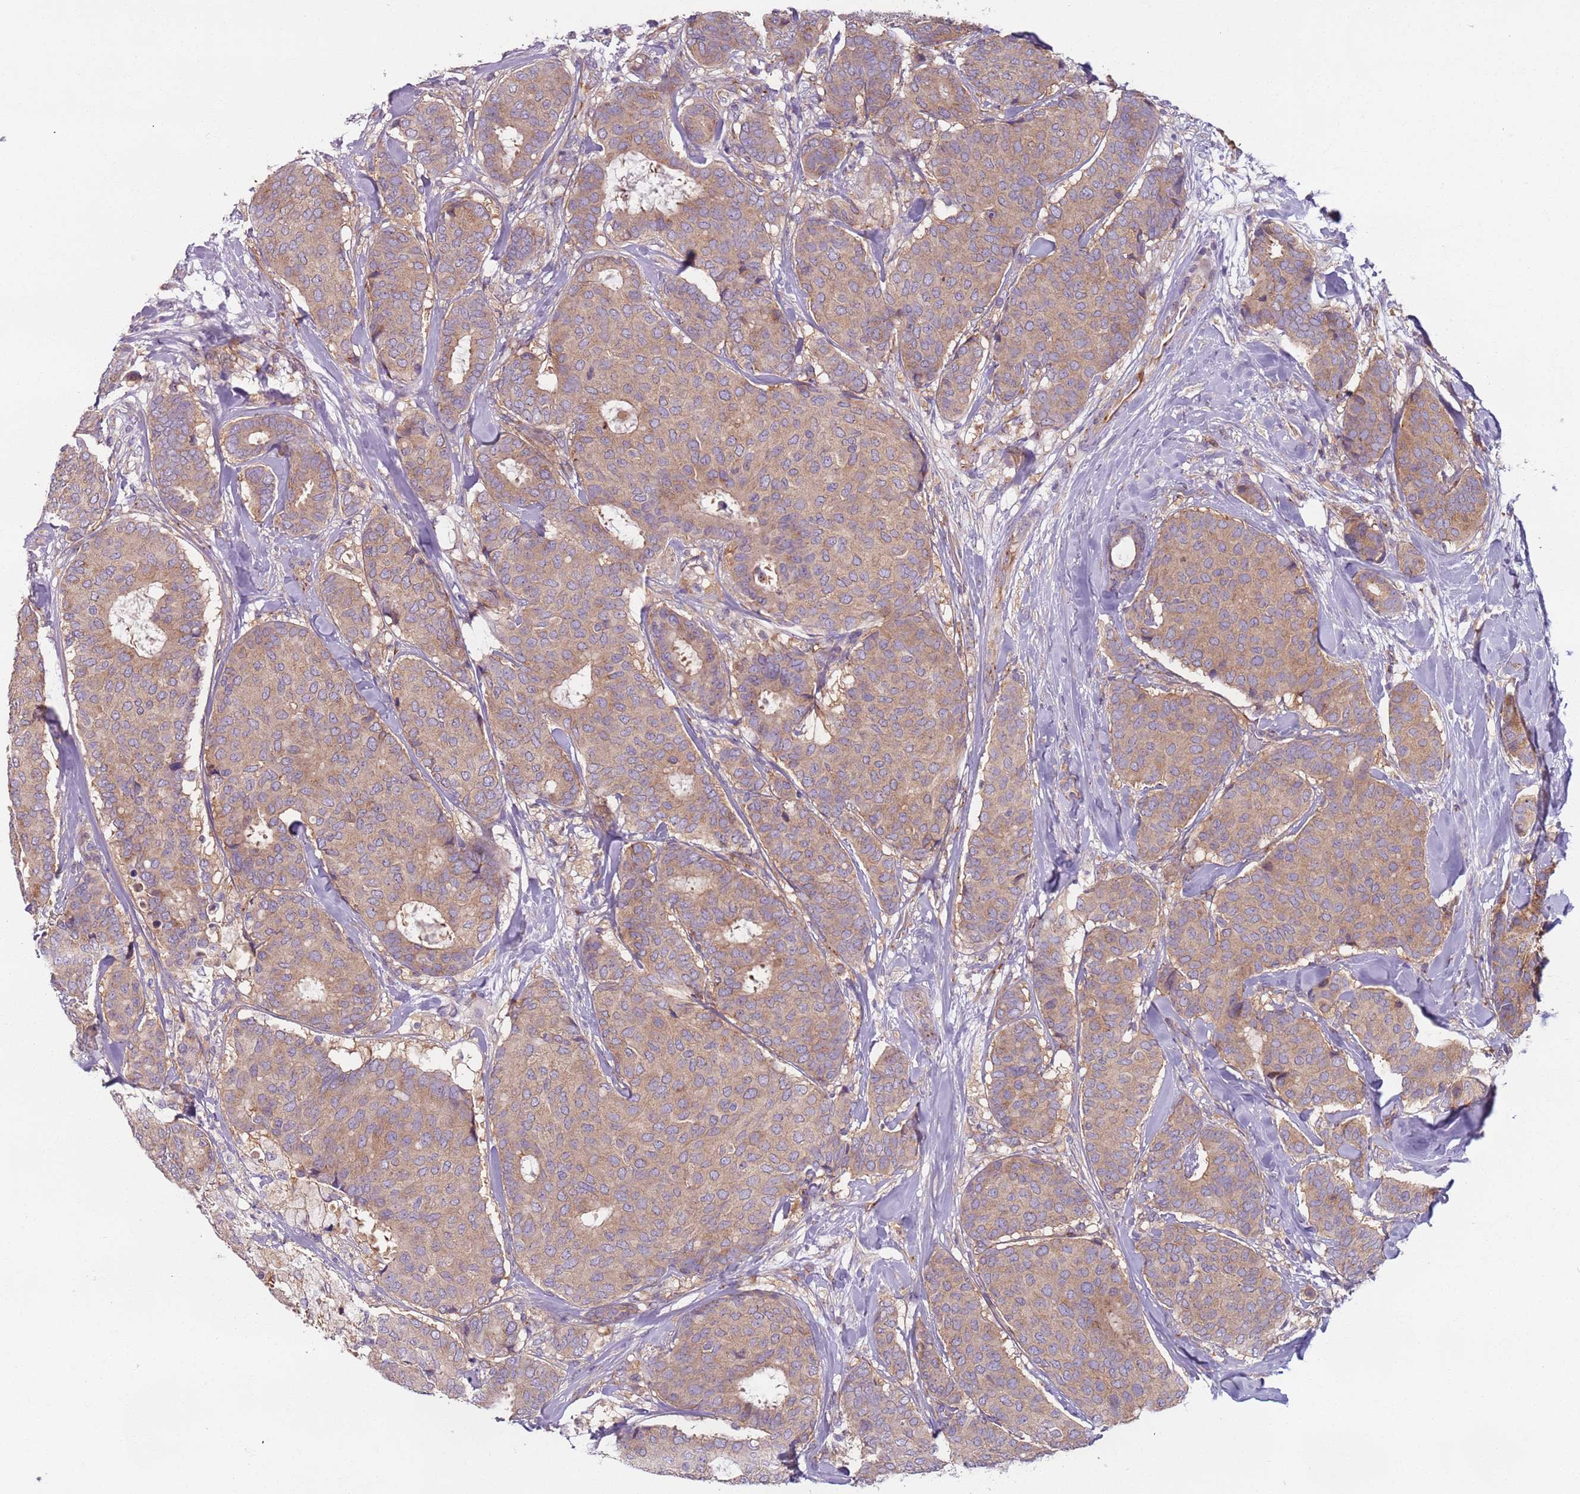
{"staining": {"intensity": "moderate", "quantity": ">75%", "location": "cytoplasmic/membranous"}, "tissue": "breast cancer", "cell_type": "Tumor cells", "image_type": "cancer", "snomed": [{"axis": "morphology", "description": "Duct carcinoma"}, {"axis": "topography", "description": "Breast"}], "caption": "Immunohistochemistry (IHC) photomicrograph of infiltrating ductal carcinoma (breast) stained for a protein (brown), which shows medium levels of moderate cytoplasmic/membranous positivity in approximately >75% of tumor cells.", "gene": "AKTIP", "patient": {"sex": "female", "age": 75}}